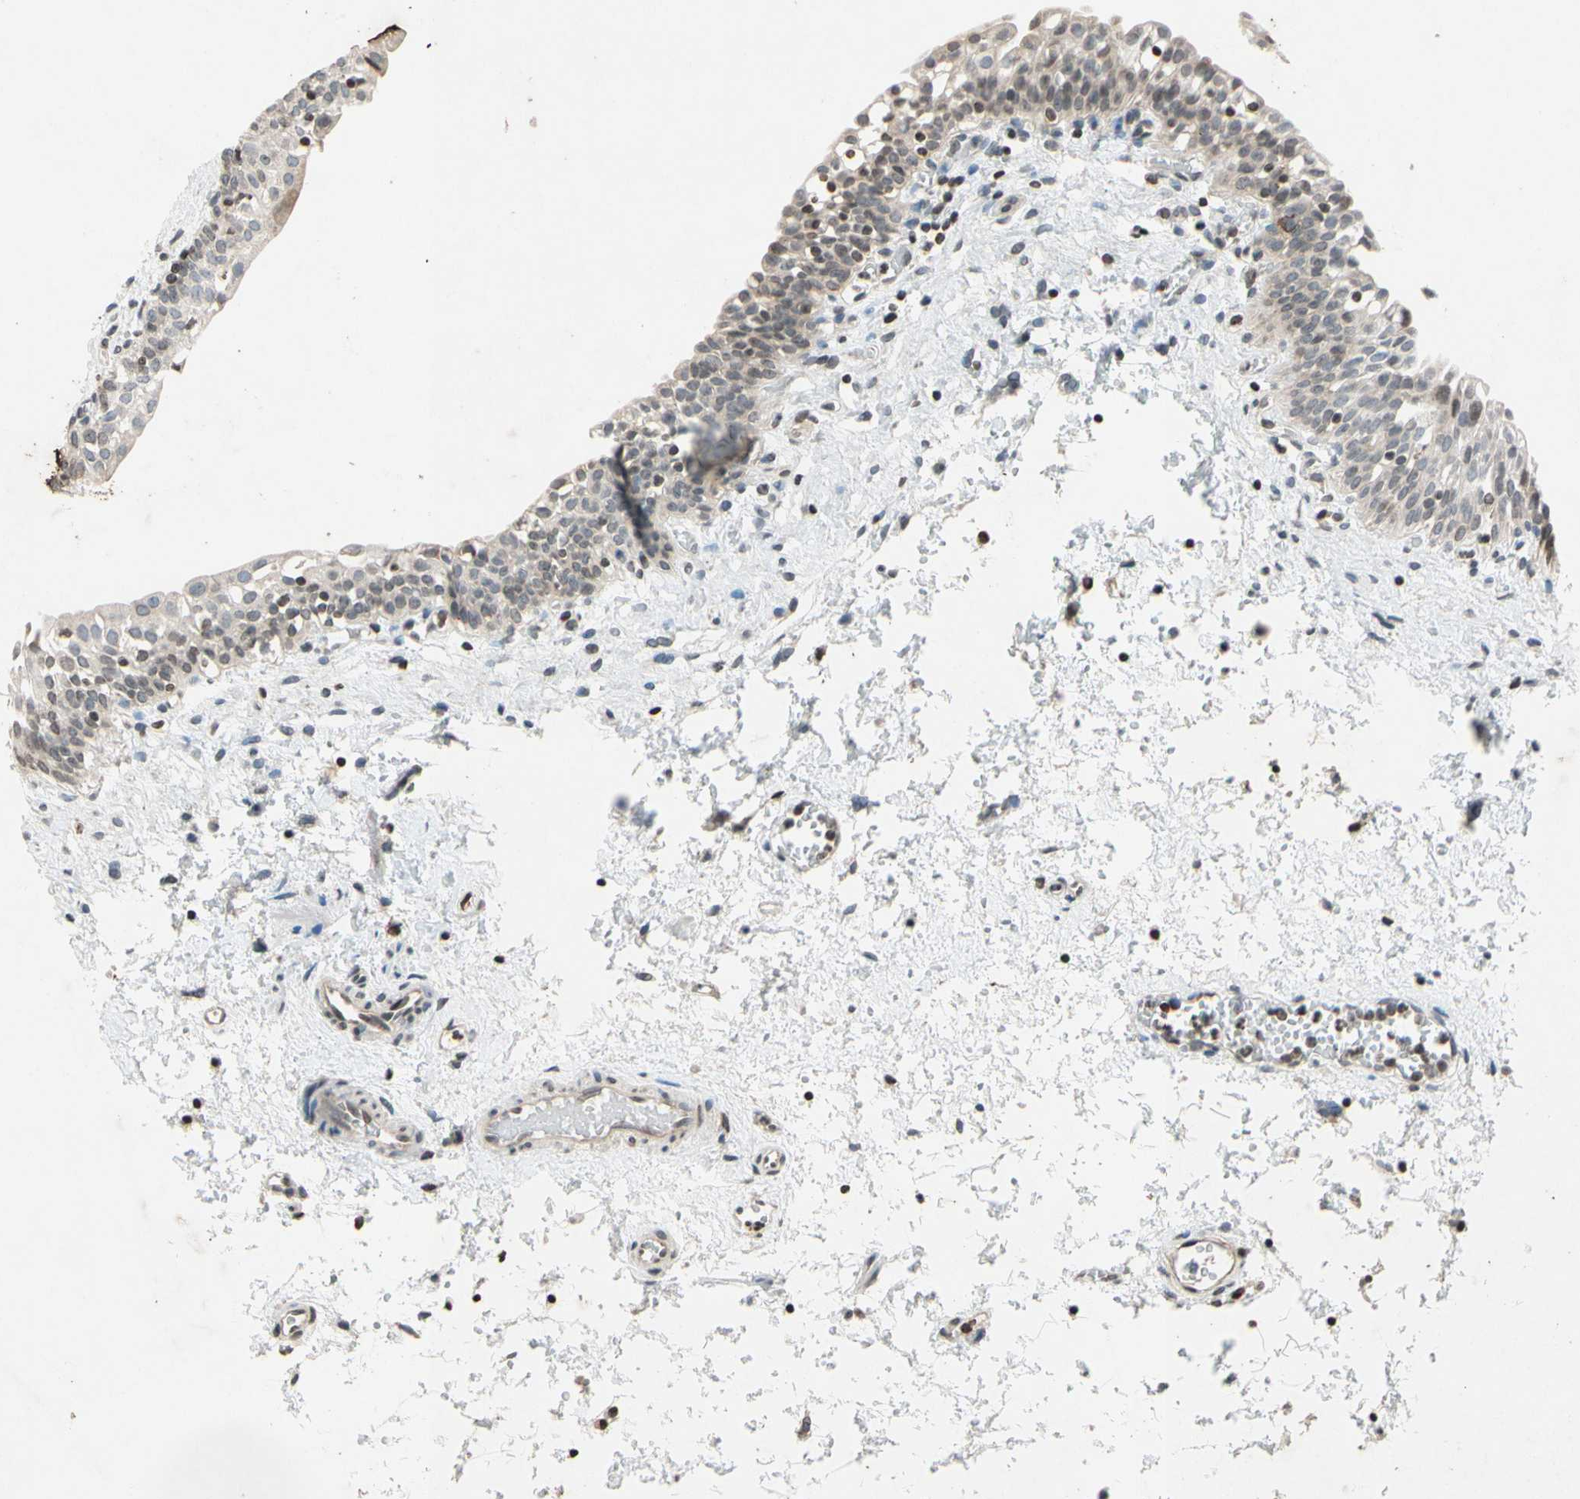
{"staining": {"intensity": "weak", "quantity": ">75%", "location": "cytoplasmic/membranous"}, "tissue": "urinary bladder", "cell_type": "Urothelial cells", "image_type": "normal", "snomed": [{"axis": "morphology", "description": "Normal tissue, NOS"}, {"axis": "topography", "description": "Urinary bladder"}], "caption": "Unremarkable urinary bladder reveals weak cytoplasmic/membranous positivity in approximately >75% of urothelial cells, visualized by immunohistochemistry.", "gene": "CLDN11", "patient": {"sex": "male", "age": 55}}